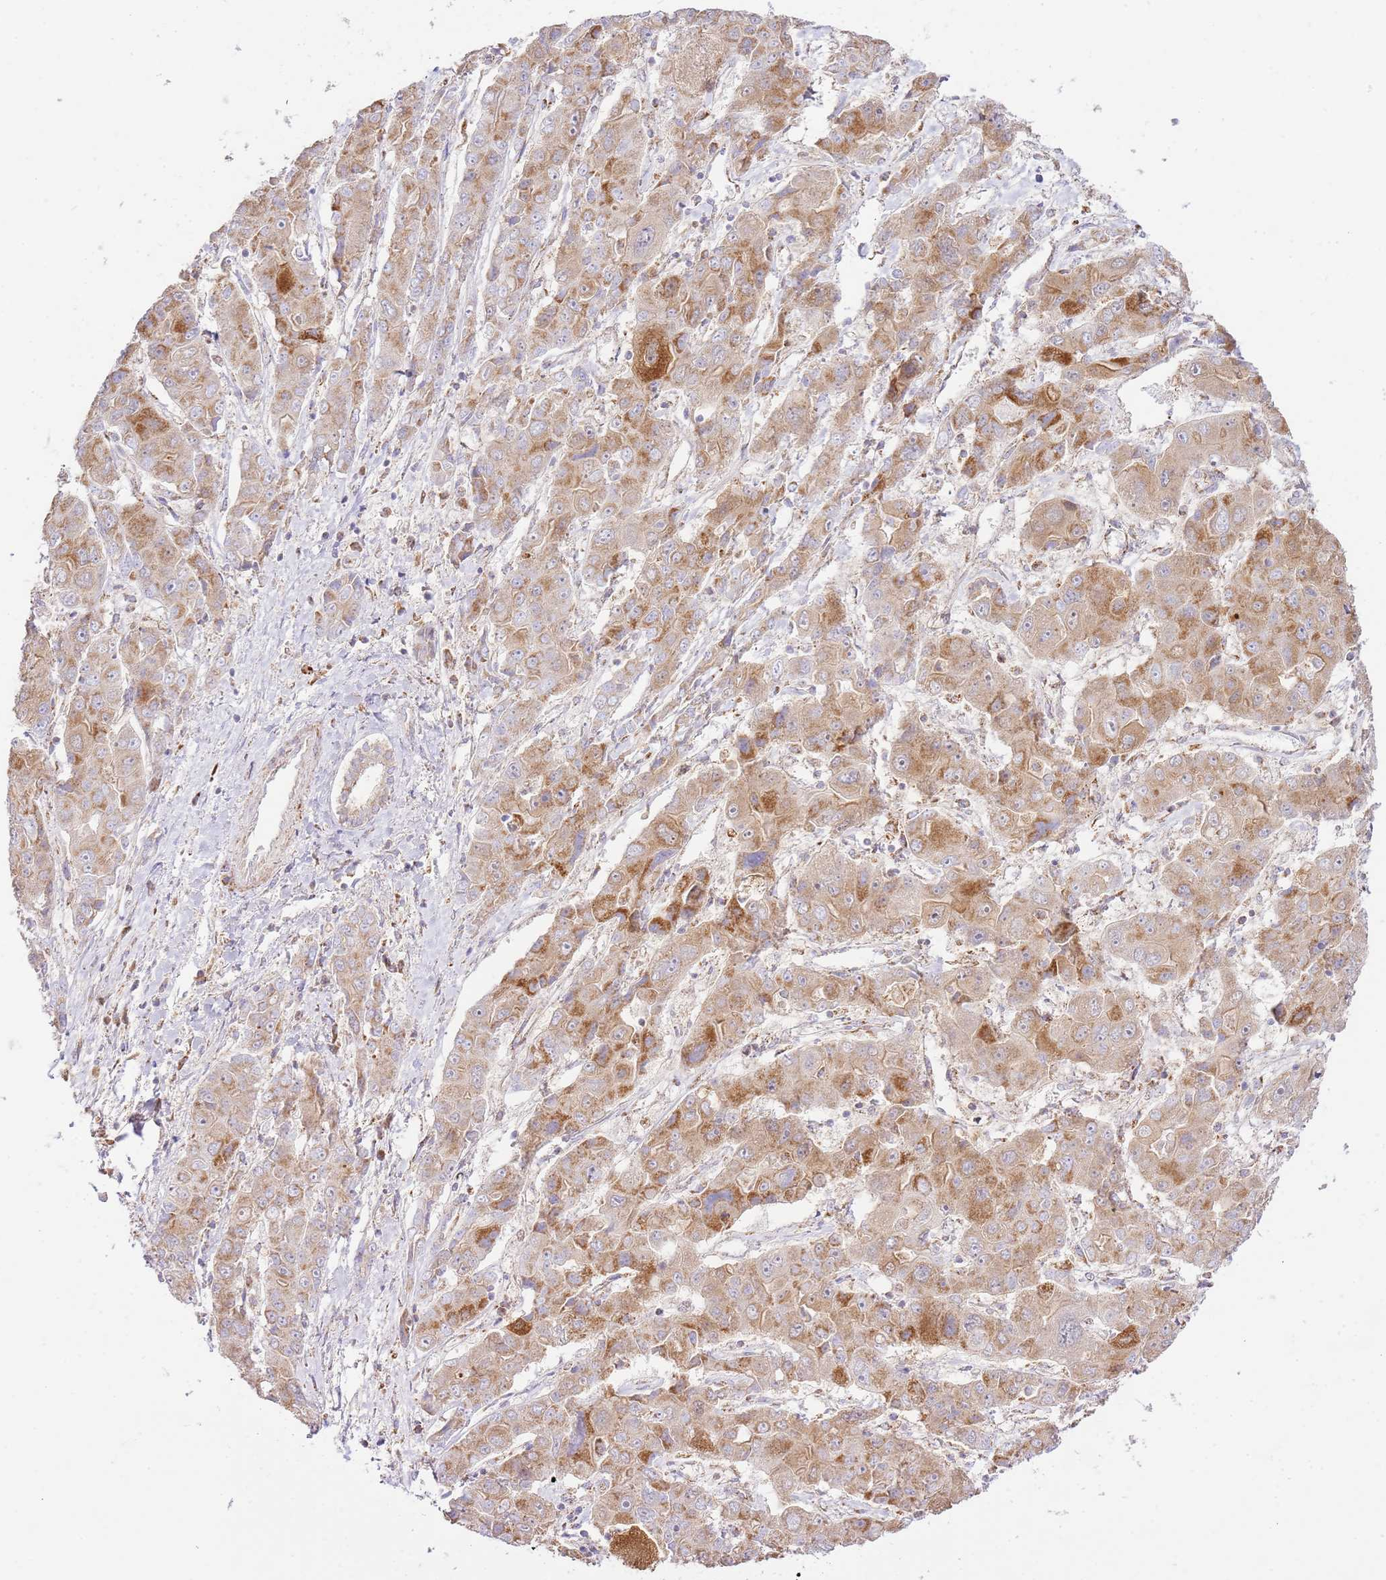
{"staining": {"intensity": "moderate", "quantity": "25%-75%", "location": "cytoplasmic/membranous"}, "tissue": "liver cancer", "cell_type": "Tumor cells", "image_type": "cancer", "snomed": [{"axis": "morphology", "description": "Cholangiocarcinoma"}, {"axis": "topography", "description": "Liver"}], "caption": "A micrograph showing moderate cytoplasmic/membranous expression in about 25%-75% of tumor cells in liver cholangiocarcinoma, as visualized by brown immunohistochemical staining.", "gene": "ZBTB39", "patient": {"sex": "male", "age": 67}}